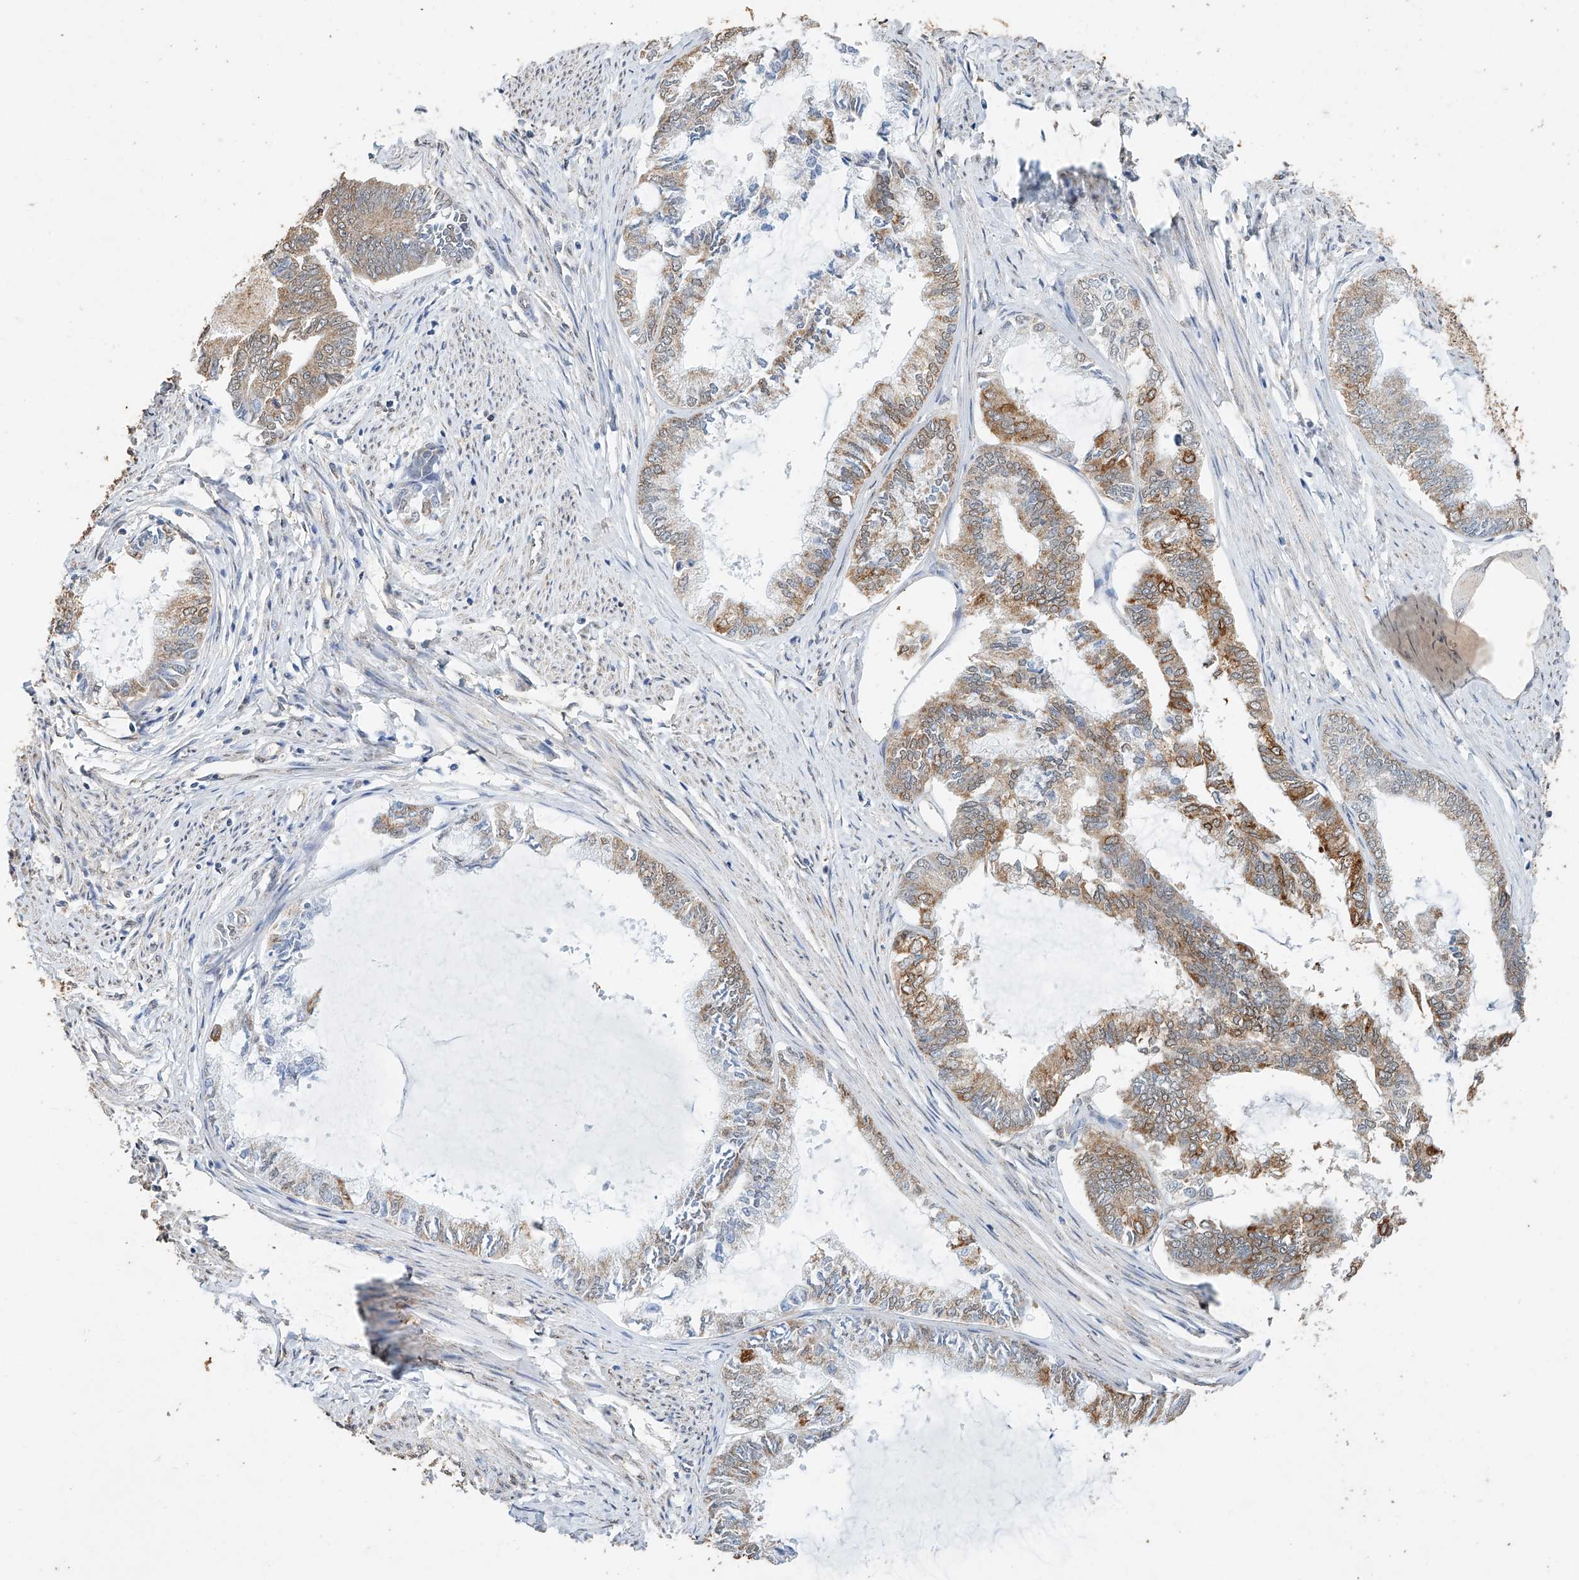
{"staining": {"intensity": "moderate", "quantity": ">75%", "location": "cytoplasmic/membranous"}, "tissue": "endometrial cancer", "cell_type": "Tumor cells", "image_type": "cancer", "snomed": [{"axis": "morphology", "description": "Adenocarcinoma, NOS"}, {"axis": "topography", "description": "Endometrium"}], "caption": "Adenocarcinoma (endometrial) was stained to show a protein in brown. There is medium levels of moderate cytoplasmic/membranous positivity in about >75% of tumor cells.", "gene": "CERS4", "patient": {"sex": "female", "age": 86}}